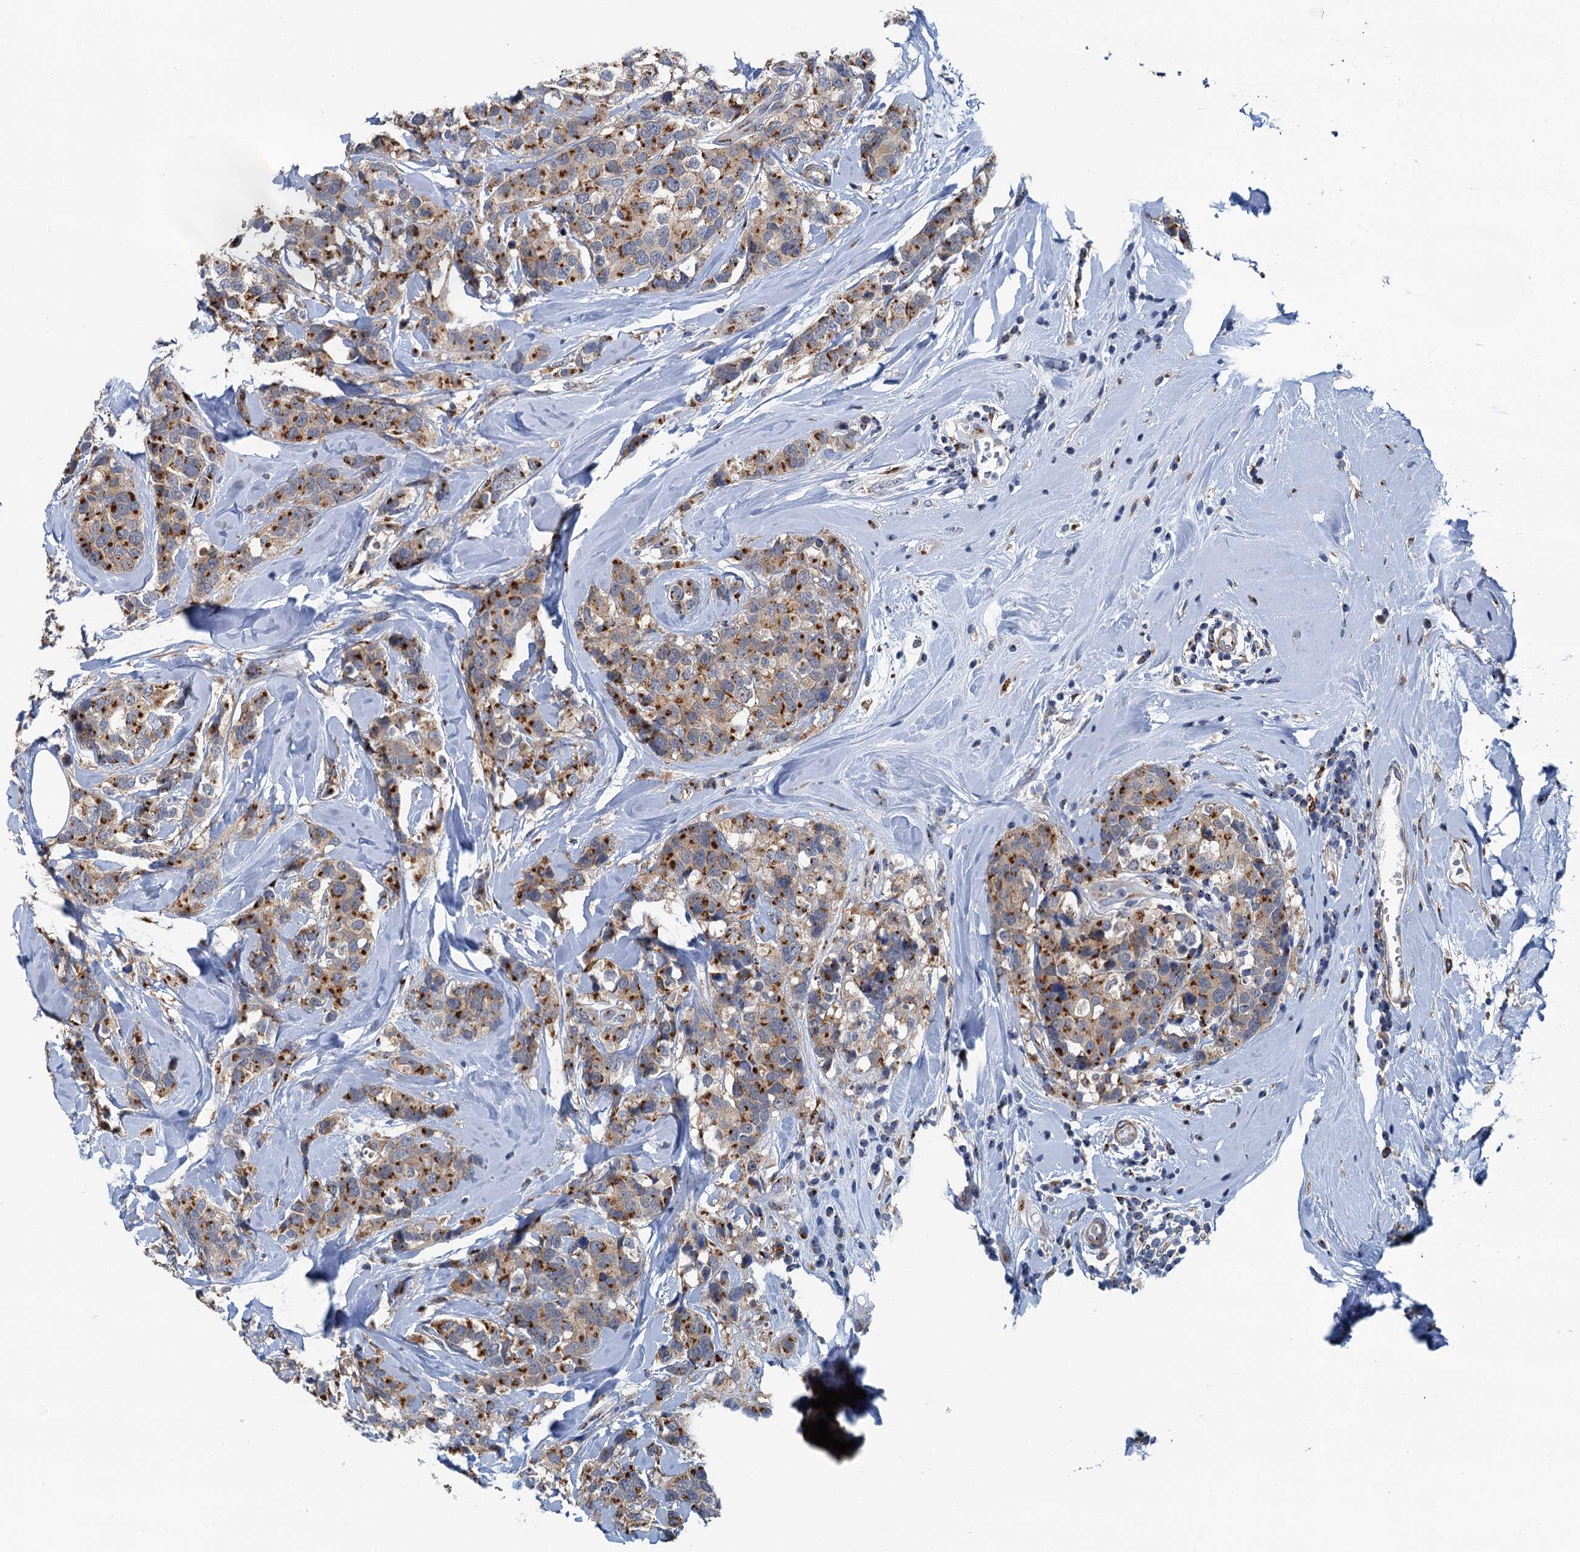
{"staining": {"intensity": "strong", "quantity": ">75%", "location": "cytoplasmic/membranous"}, "tissue": "breast cancer", "cell_type": "Tumor cells", "image_type": "cancer", "snomed": [{"axis": "morphology", "description": "Lobular carcinoma"}, {"axis": "topography", "description": "Breast"}], "caption": "Protein analysis of breast lobular carcinoma tissue displays strong cytoplasmic/membranous expression in about >75% of tumor cells. The staining is performed using DAB (3,3'-diaminobenzidine) brown chromogen to label protein expression. The nuclei are counter-stained blue using hematoxylin.", "gene": "BET1L", "patient": {"sex": "female", "age": 59}}